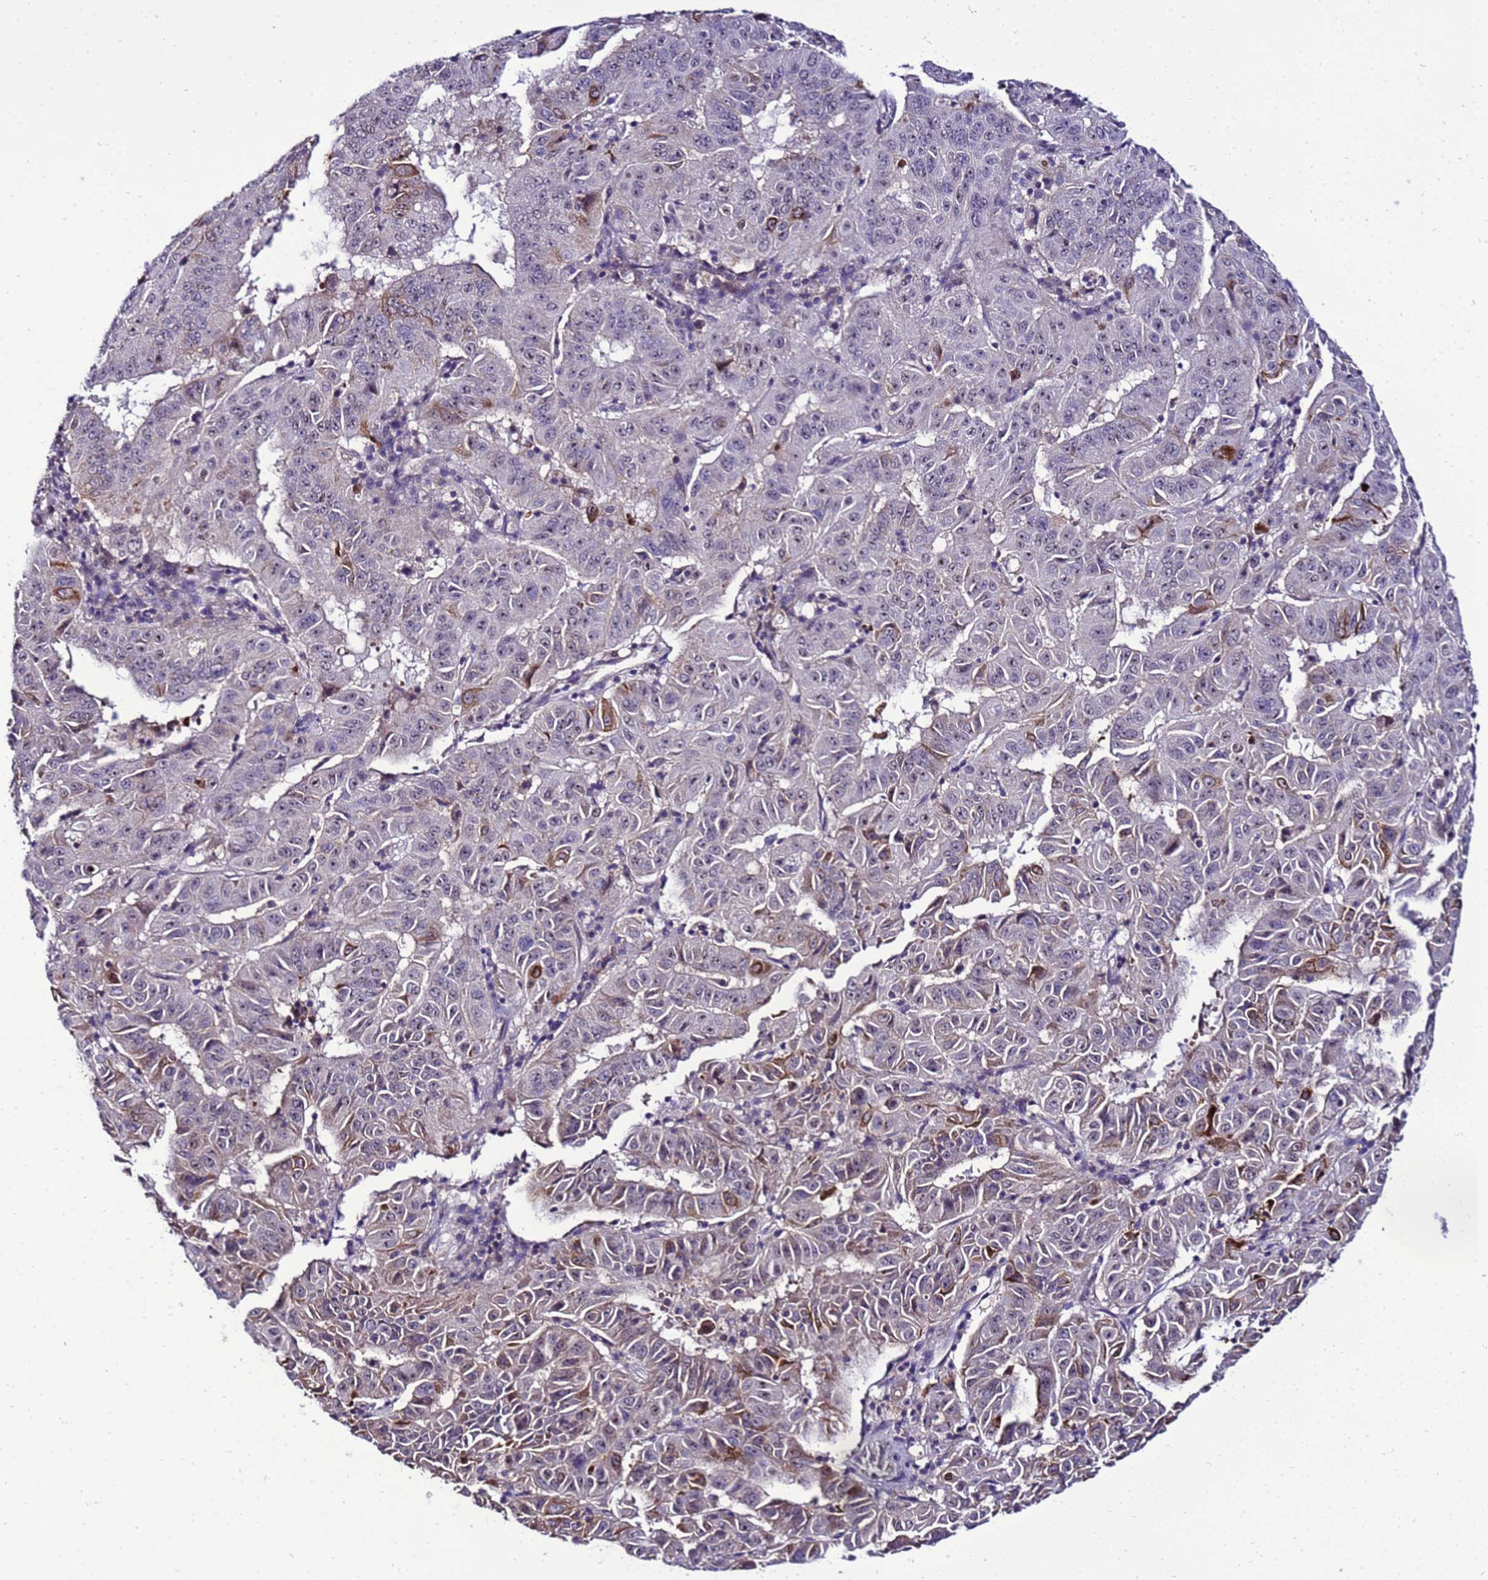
{"staining": {"intensity": "strong", "quantity": "<25%", "location": "cytoplasmic/membranous"}, "tissue": "pancreatic cancer", "cell_type": "Tumor cells", "image_type": "cancer", "snomed": [{"axis": "morphology", "description": "Adenocarcinoma, NOS"}, {"axis": "topography", "description": "Pancreas"}], "caption": "Immunohistochemical staining of human pancreatic adenocarcinoma shows medium levels of strong cytoplasmic/membranous expression in about <25% of tumor cells. The protein is stained brown, and the nuclei are stained in blue (DAB (3,3'-diaminobenzidine) IHC with brightfield microscopy, high magnification).", "gene": "C19orf47", "patient": {"sex": "male", "age": 63}}